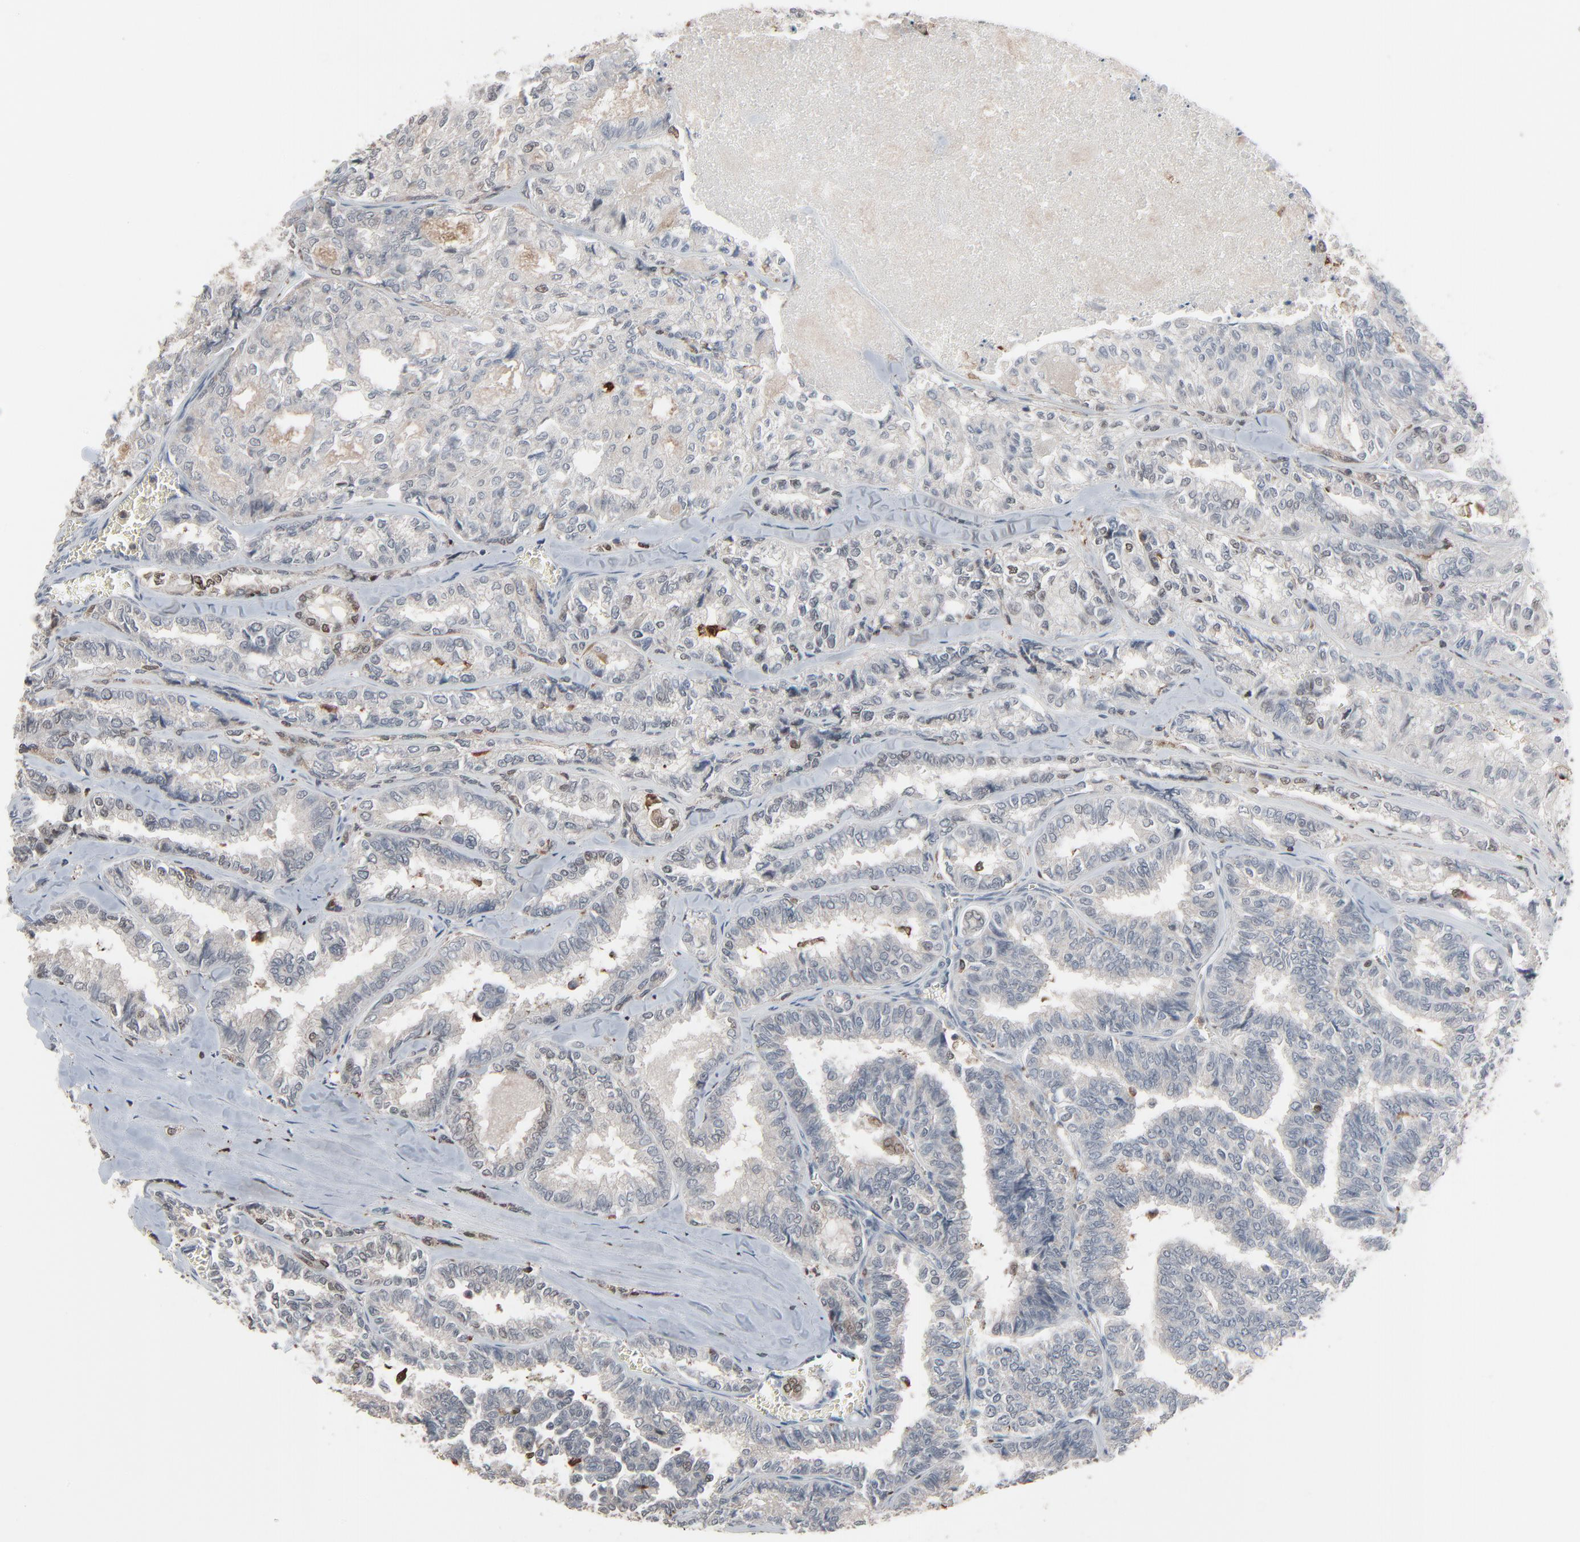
{"staining": {"intensity": "weak", "quantity": "<25%", "location": "nuclear"}, "tissue": "thyroid cancer", "cell_type": "Tumor cells", "image_type": "cancer", "snomed": [{"axis": "morphology", "description": "Papillary adenocarcinoma, NOS"}, {"axis": "topography", "description": "Thyroid gland"}], "caption": "Human papillary adenocarcinoma (thyroid) stained for a protein using IHC shows no staining in tumor cells.", "gene": "DOCK8", "patient": {"sex": "female", "age": 35}}